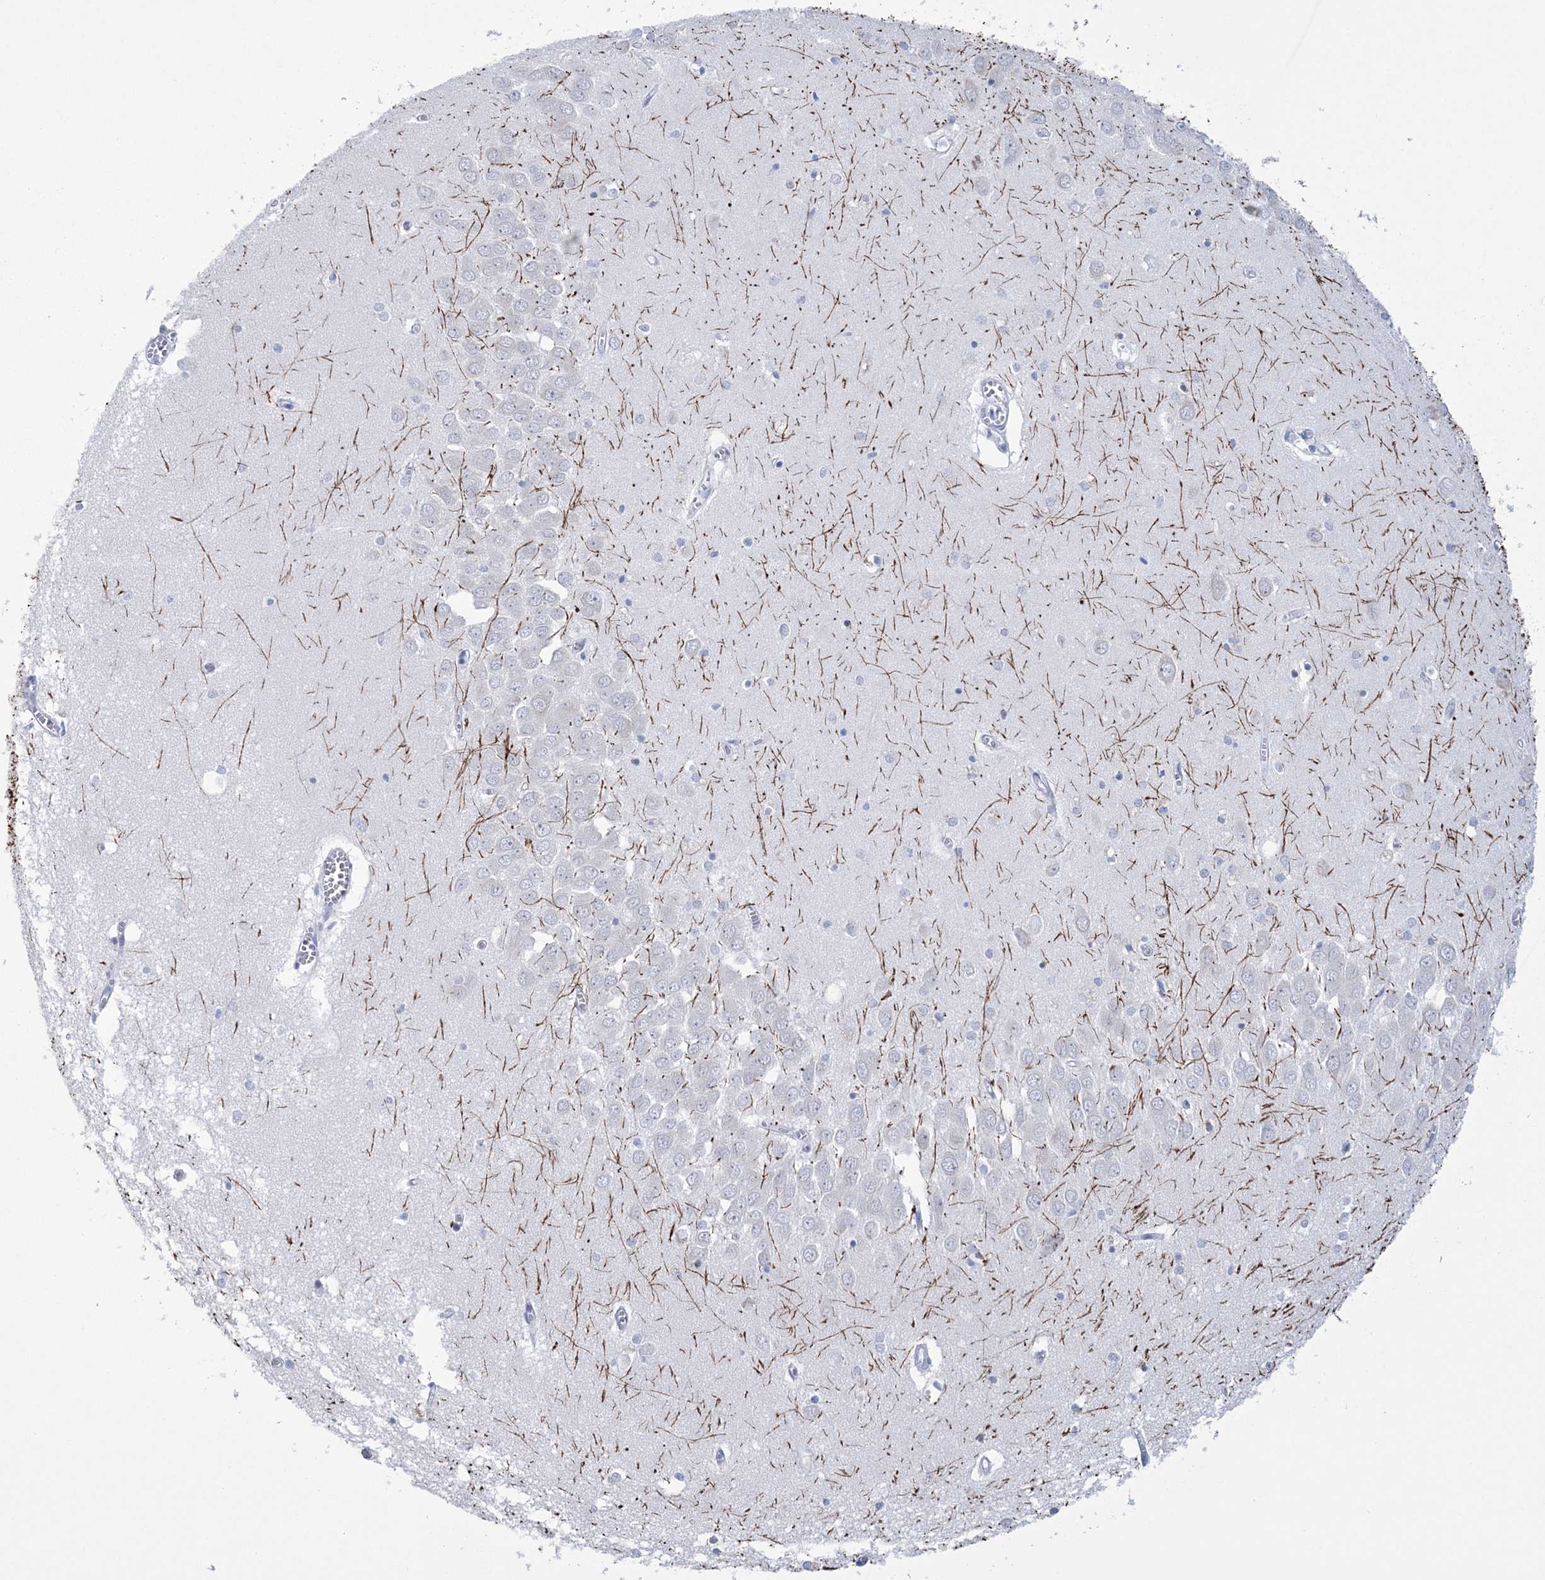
{"staining": {"intensity": "negative", "quantity": "none", "location": "none"}, "tissue": "hippocampus", "cell_type": "Glial cells", "image_type": "normal", "snomed": [{"axis": "morphology", "description": "Normal tissue, NOS"}, {"axis": "topography", "description": "Hippocampus"}], "caption": "The photomicrograph exhibits no staining of glial cells in benign hippocampus.", "gene": "DPCD", "patient": {"sex": "male", "age": 70}}